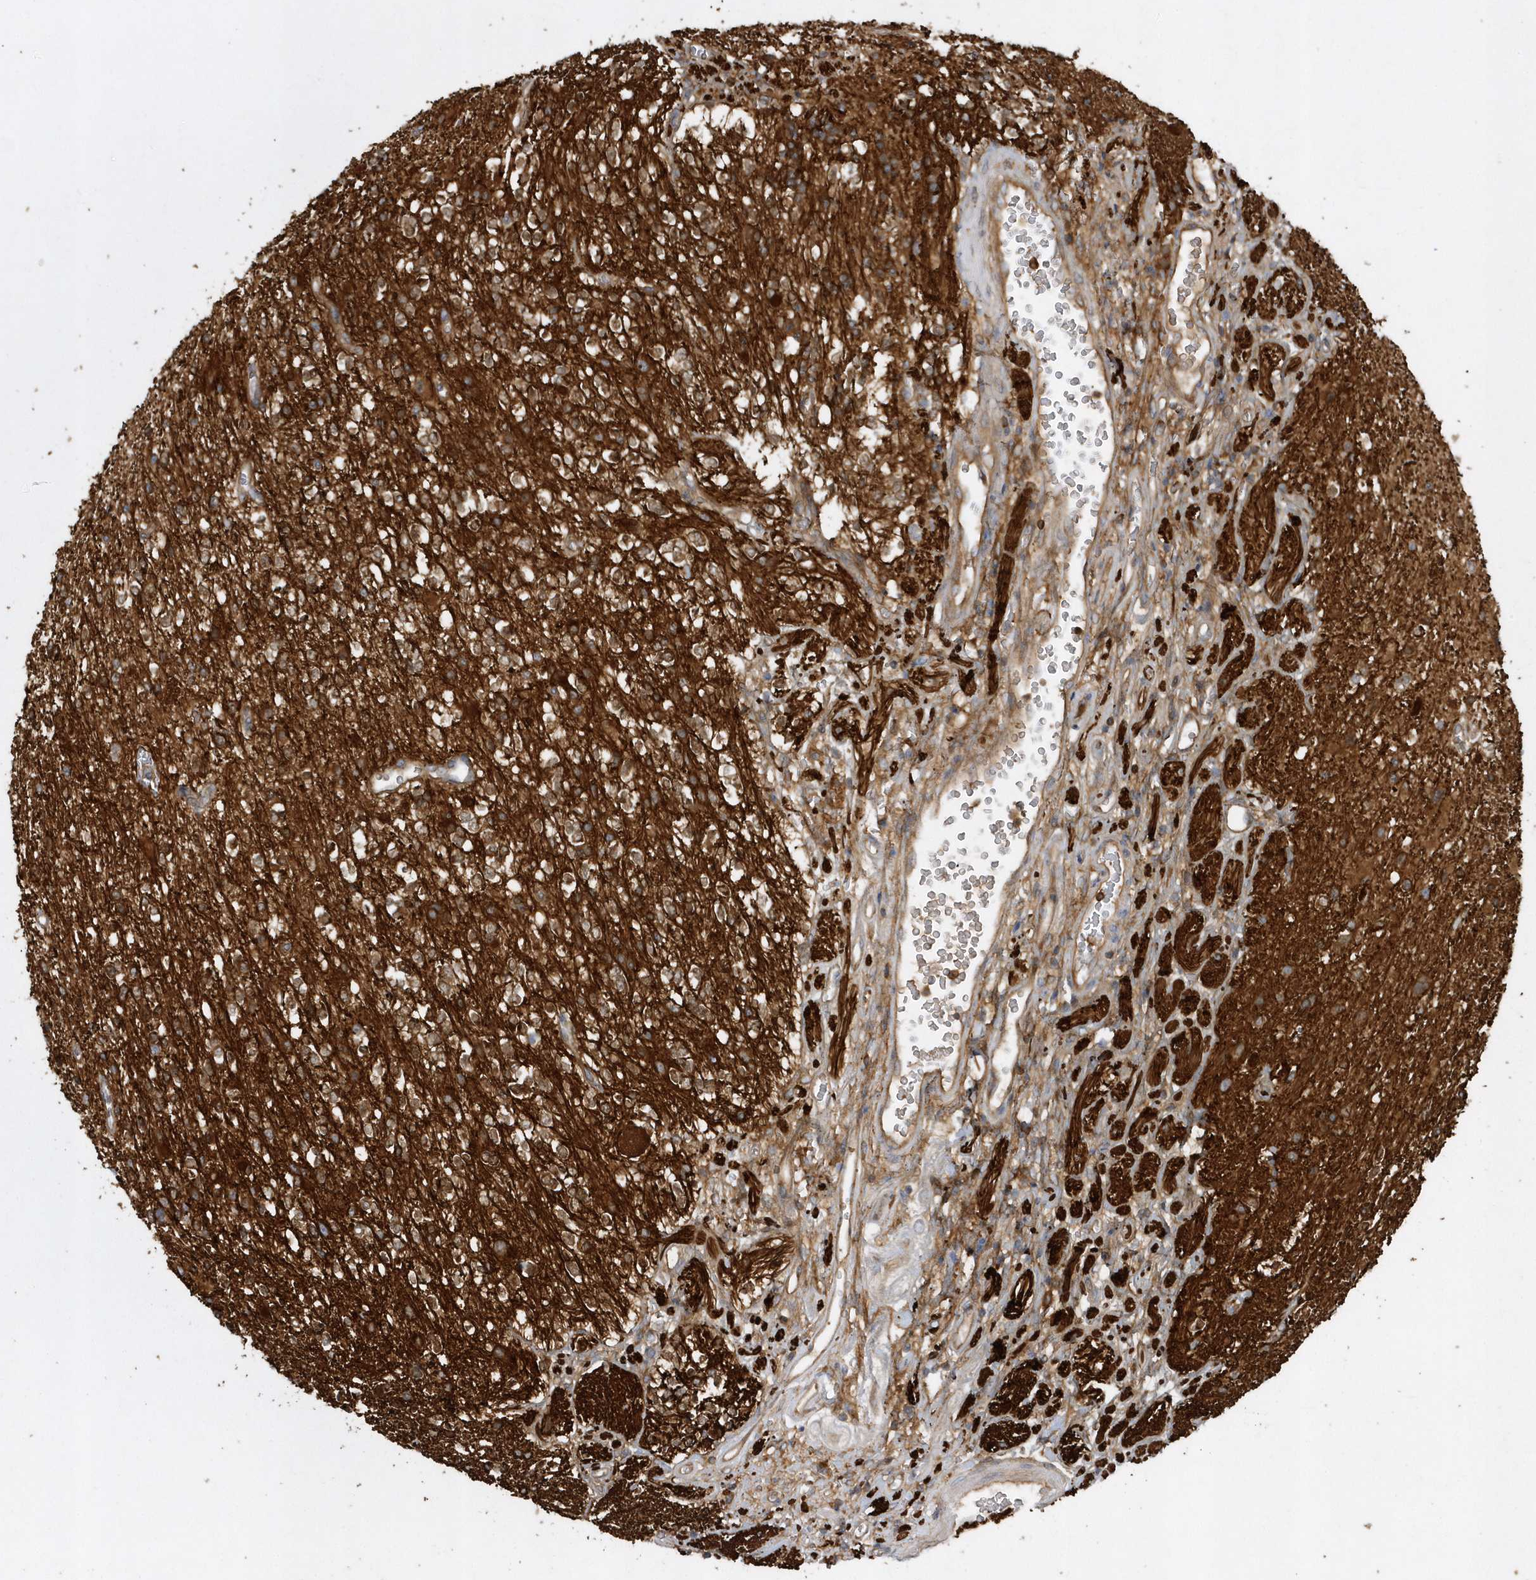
{"staining": {"intensity": "moderate", "quantity": ">75%", "location": "cytoplasmic/membranous"}, "tissue": "glioma", "cell_type": "Tumor cells", "image_type": "cancer", "snomed": [{"axis": "morphology", "description": "Glioma, malignant, High grade"}, {"axis": "topography", "description": "Brain"}], "caption": "Immunohistochemistry (DAB) staining of malignant glioma (high-grade) reveals moderate cytoplasmic/membranous protein staining in approximately >75% of tumor cells.", "gene": "PAICS", "patient": {"sex": "male", "age": 34}}